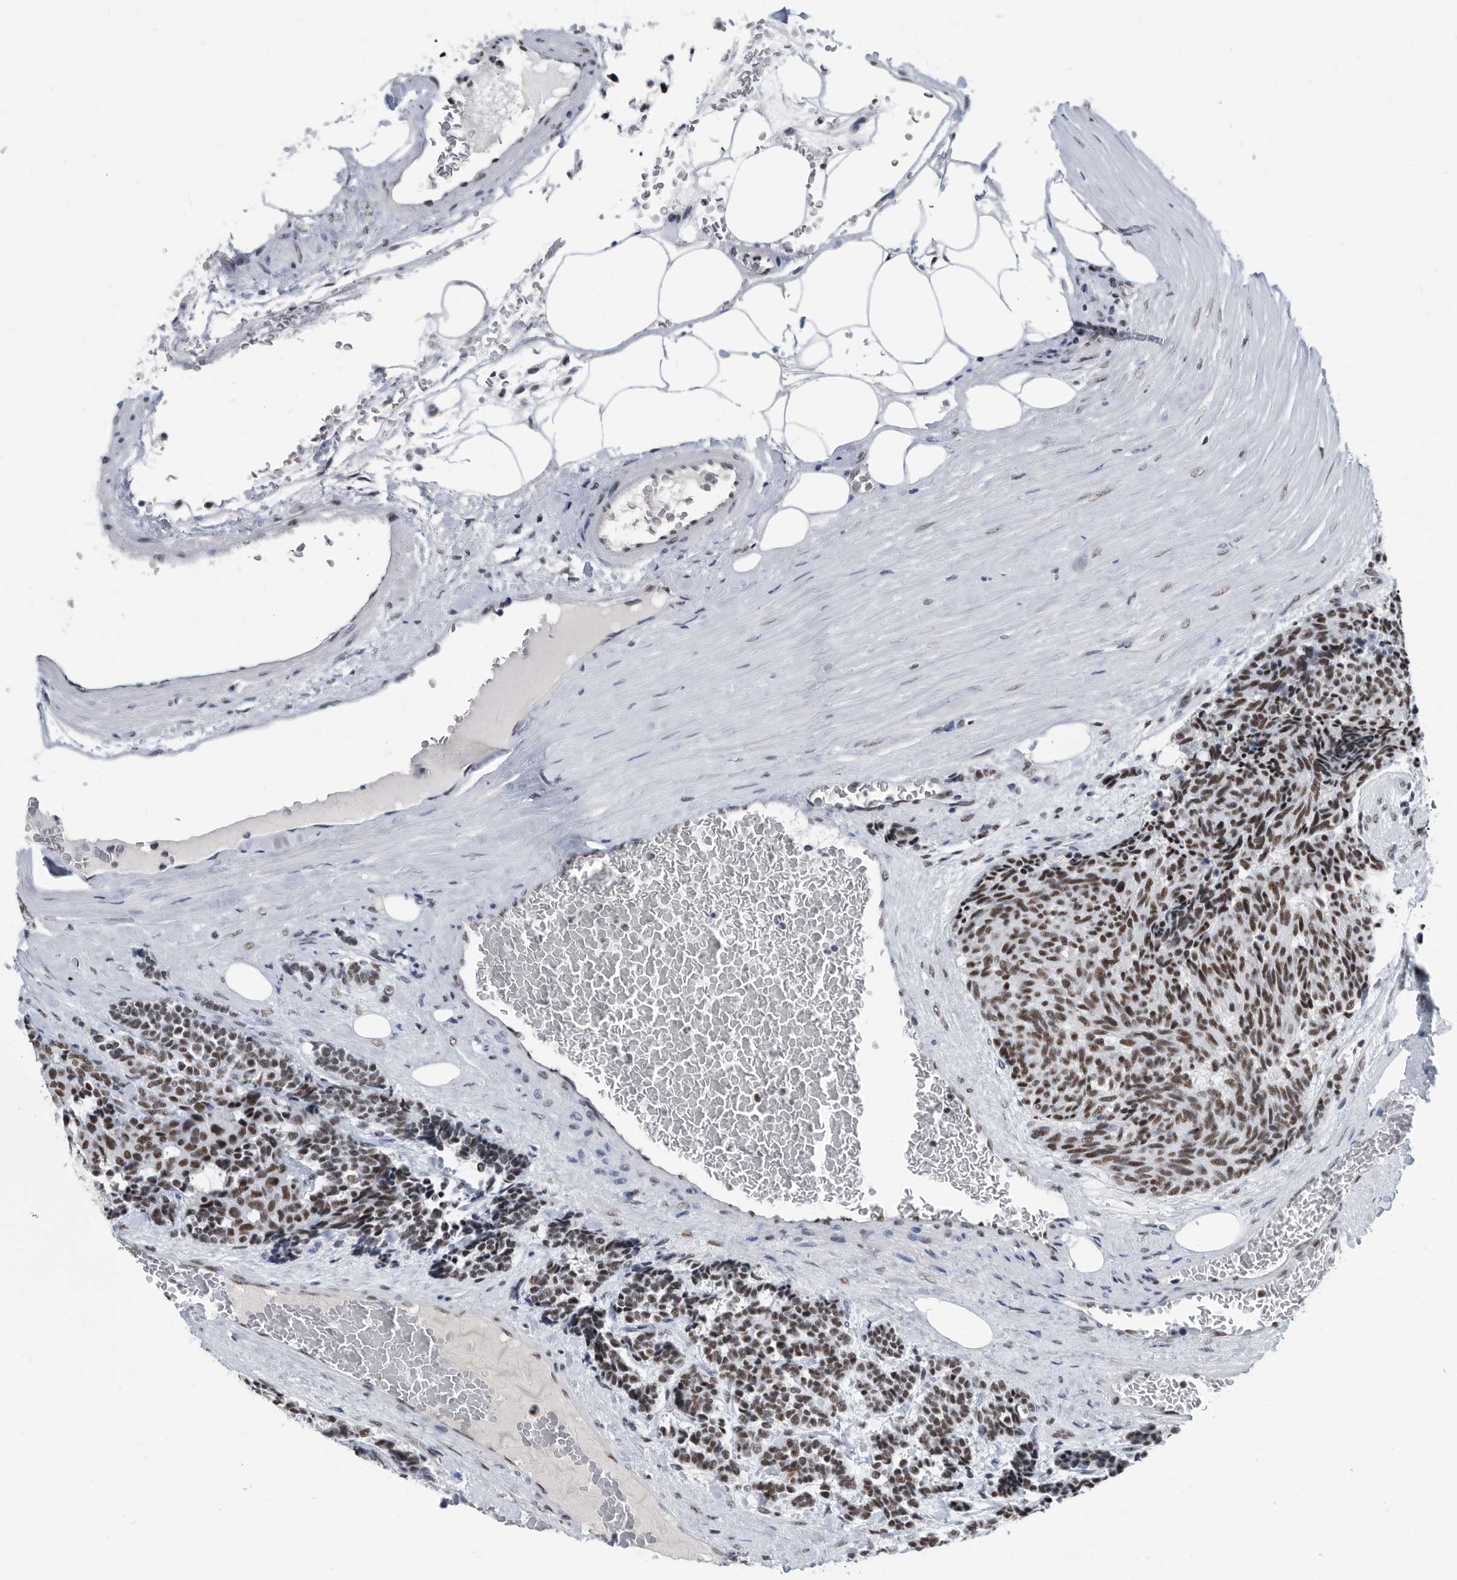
{"staining": {"intensity": "strong", "quantity": ">75%", "location": "nuclear"}, "tissue": "carcinoid", "cell_type": "Tumor cells", "image_type": "cancer", "snomed": [{"axis": "morphology", "description": "Carcinoid, malignant, NOS"}, {"axis": "topography", "description": "Pancreas"}], "caption": "Brown immunohistochemical staining in human malignant carcinoid displays strong nuclear staining in about >75% of tumor cells. (DAB IHC, brown staining for protein, blue staining for nuclei).", "gene": "SF3A1", "patient": {"sex": "female", "age": 54}}